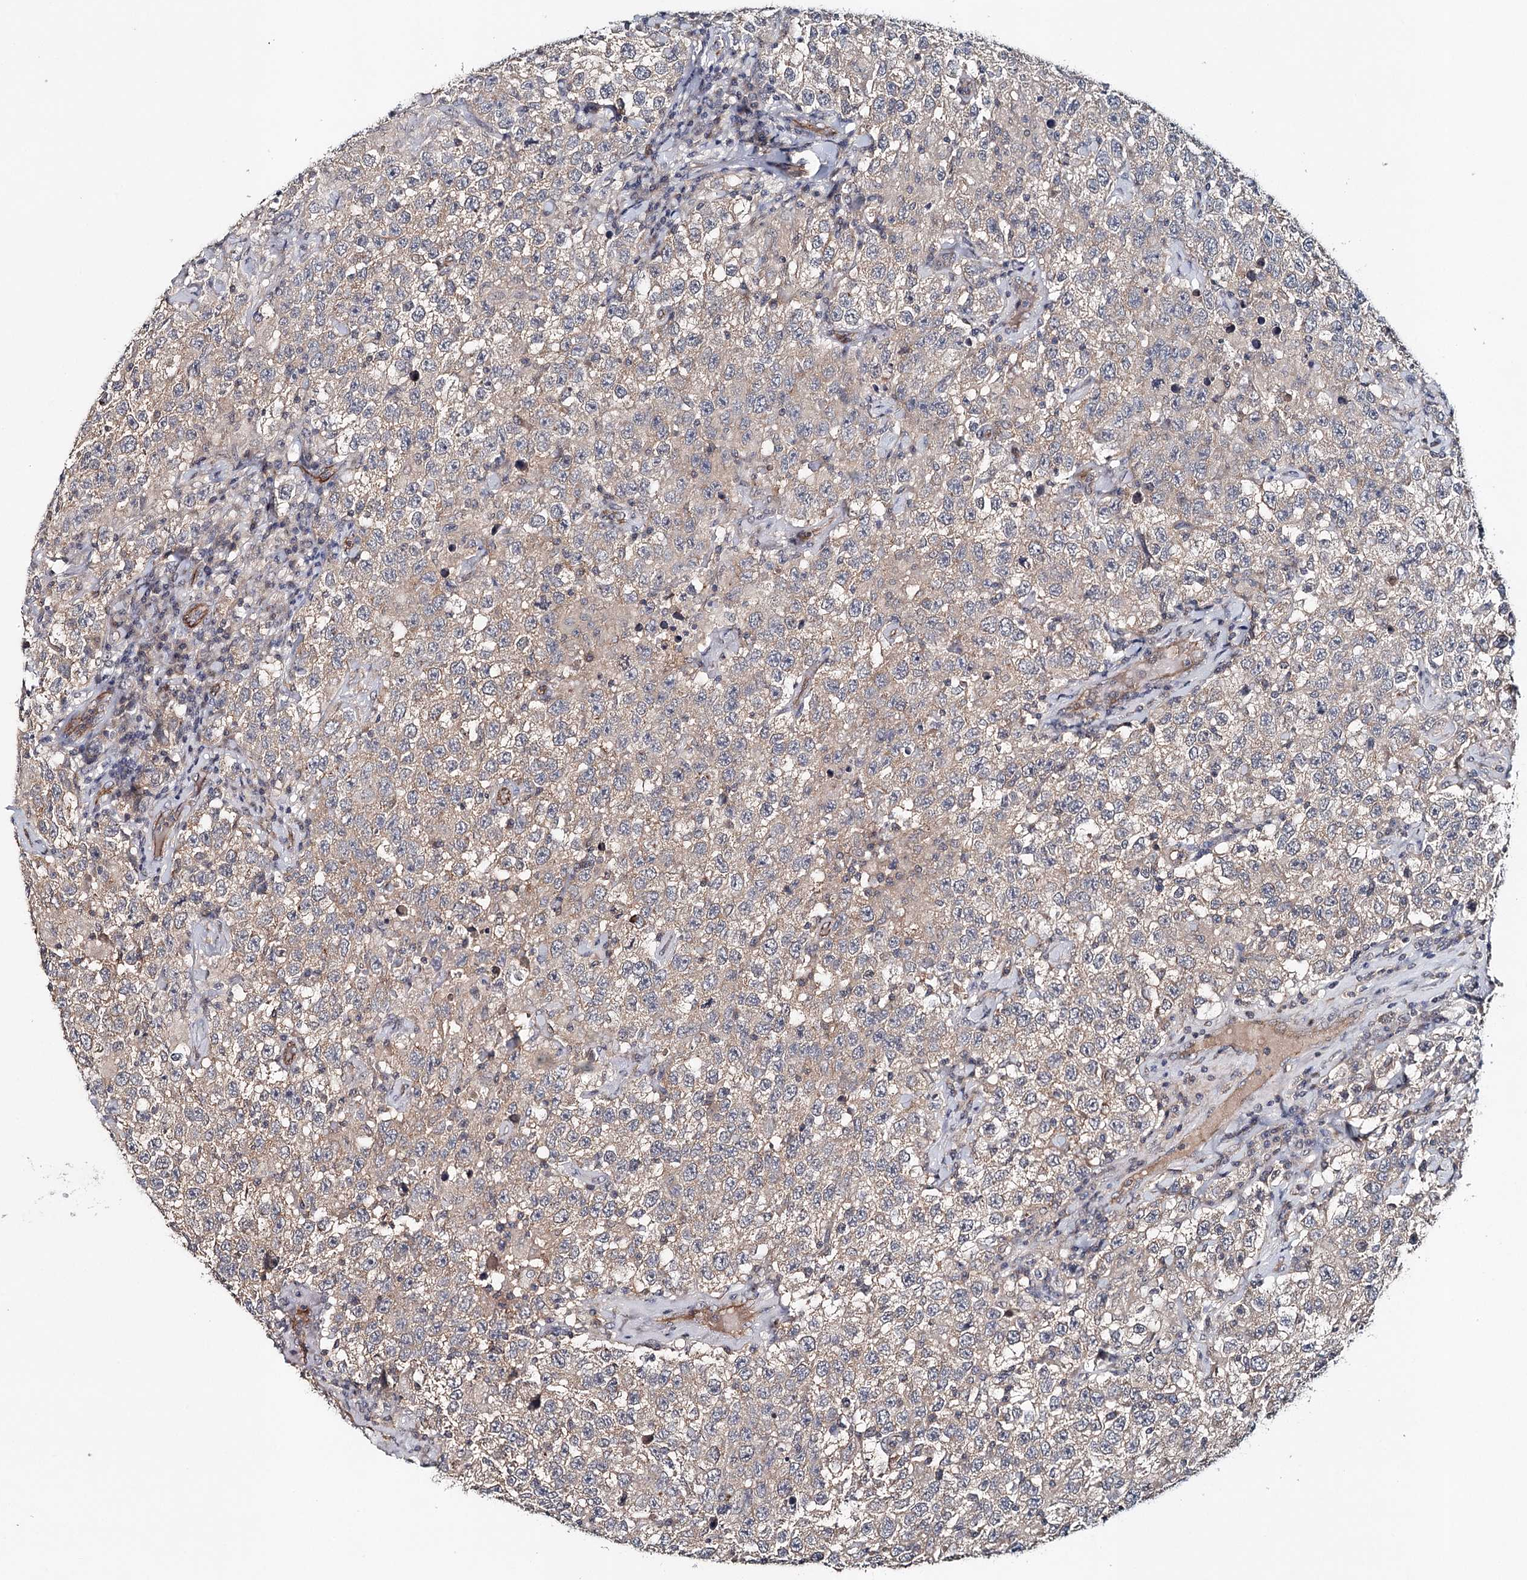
{"staining": {"intensity": "weak", "quantity": "25%-75%", "location": "cytoplasmic/membranous"}, "tissue": "testis cancer", "cell_type": "Tumor cells", "image_type": "cancer", "snomed": [{"axis": "morphology", "description": "Seminoma, NOS"}, {"axis": "topography", "description": "Testis"}], "caption": "Protein staining of seminoma (testis) tissue demonstrates weak cytoplasmic/membranous staining in about 25%-75% of tumor cells.", "gene": "SYNPO", "patient": {"sex": "male", "age": 41}}